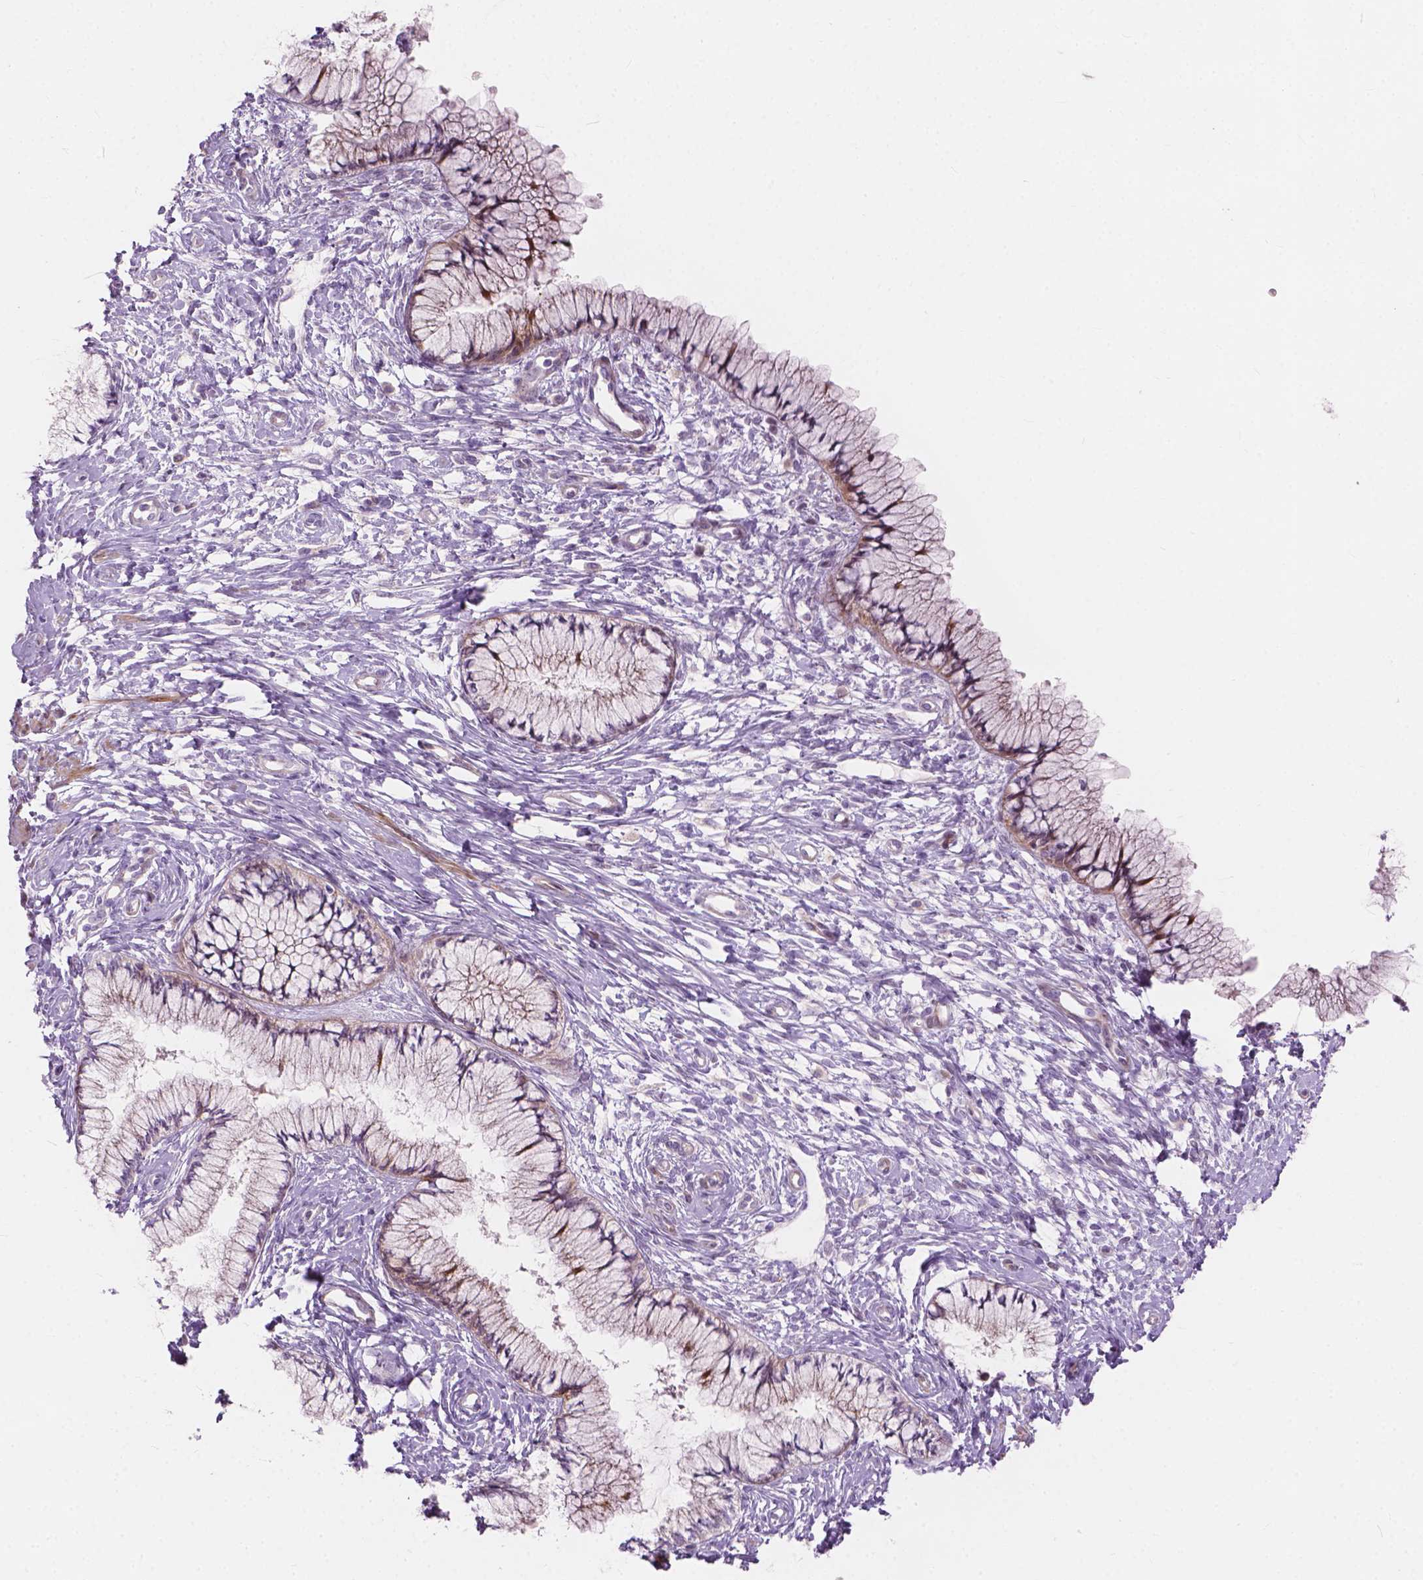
{"staining": {"intensity": "weak", "quantity": "<25%", "location": "cytoplasmic/membranous"}, "tissue": "cervix", "cell_type": "Glandular cells", "image_type": "normal", "snomed": [{"axis": "morphology", "description": "Normal tissue, NOS"}, {"axis": "topography", "description": "Cervix"}], "caption": "Cervix stained for a protein using immunohistochemistry (IHC) displays no positivity glandular cells.", "gene": "MORN1", "patient": {"sex": "female", "age": 37}}